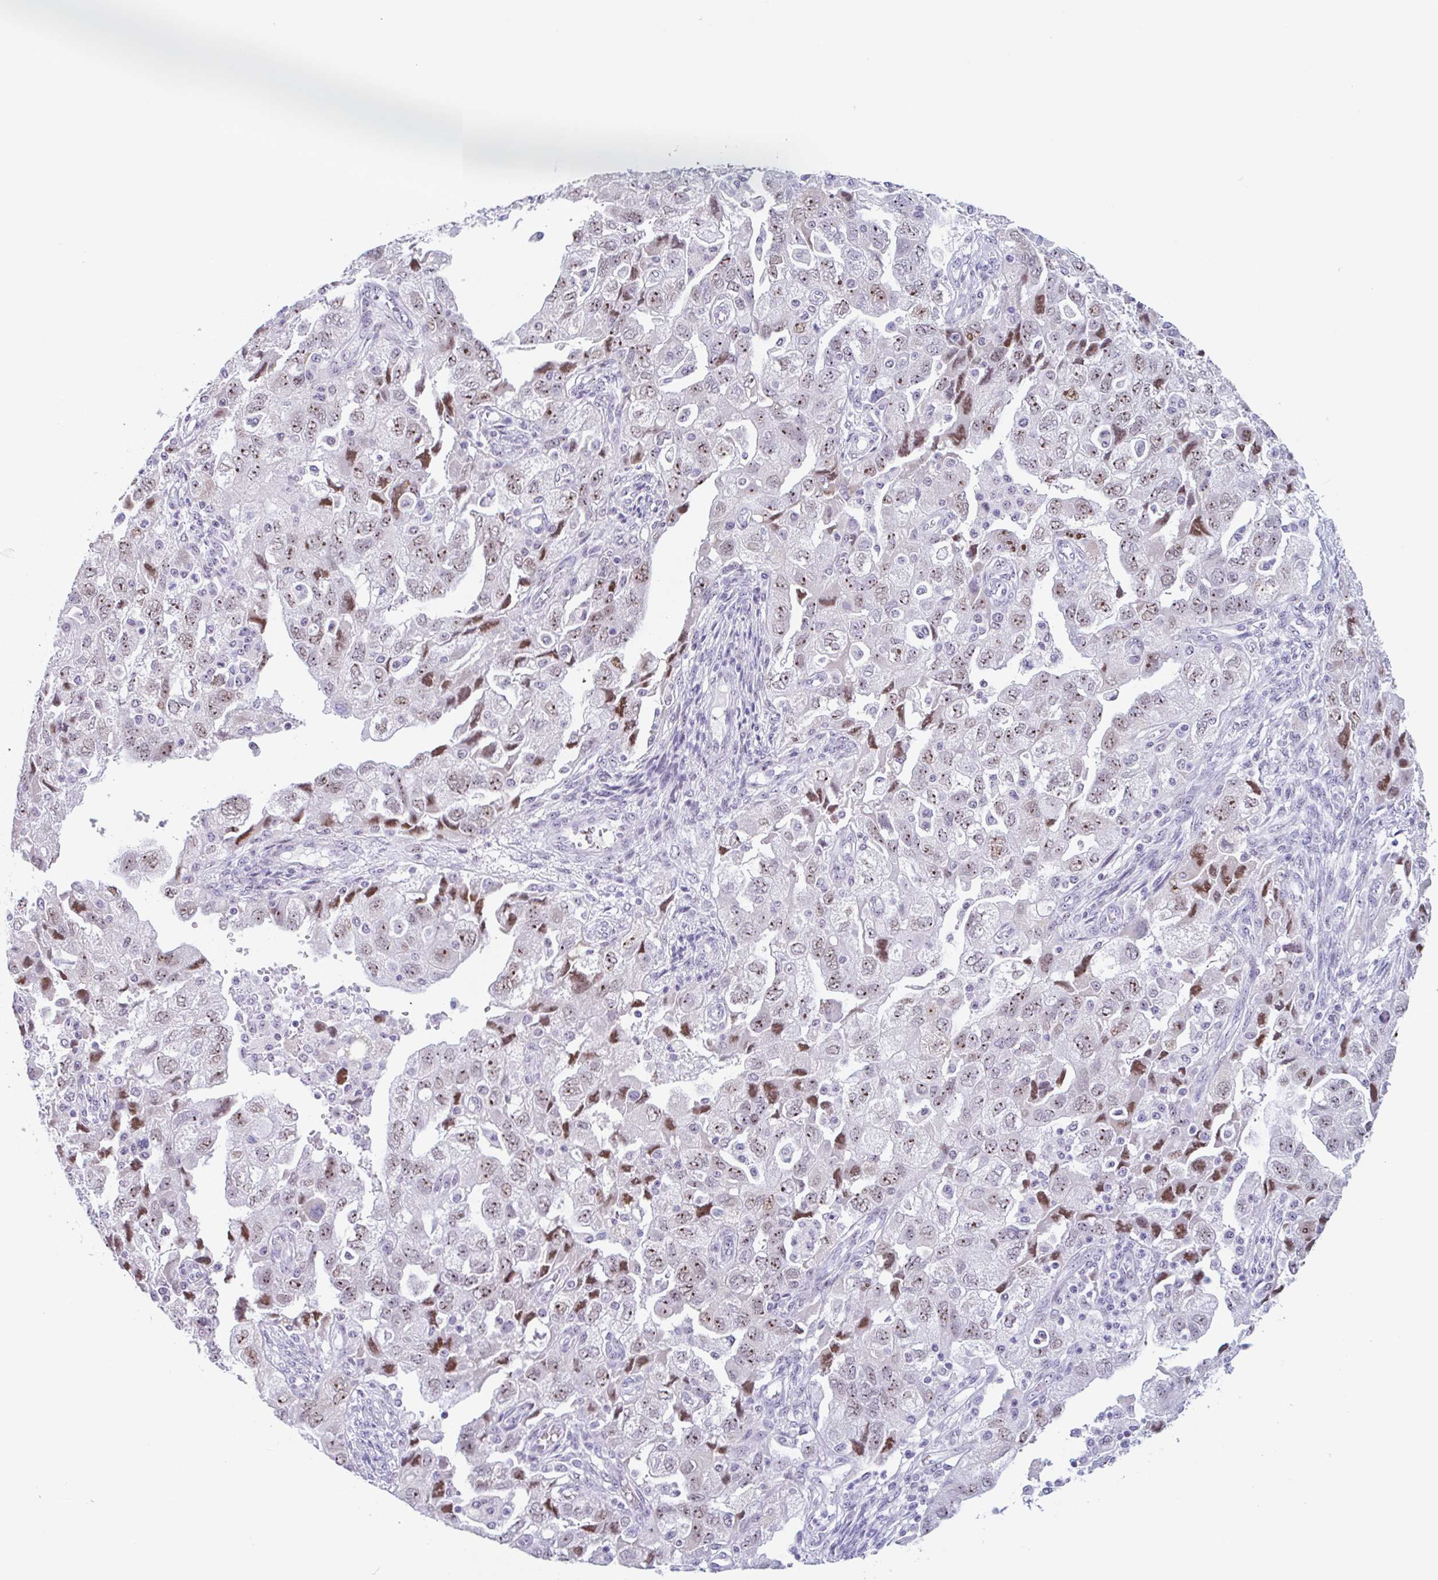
{"staining": {"intensity": "moderate", "quantity": ">75%", "location": "nuclear"}, "tissue": "ovarian cancer", "cell_type": "Tumor cells", "image_type": "cancer", "snomed": [{"axis": "morphology", "description": "Carcinoma, NOS"}, {"axis": "morphology", "description": "Cystadenocarcinoma, serous, NOS"}, {"axis": "topography", "description": "Ovary"}], "caption": "Immunohistochemical staining of ovarian cancer shows medium levels of moderate nuclear positivity in approximately >75% of tumor cells.", "gene": "LENG9", "patient": {"sex": "female", "age": 69}}